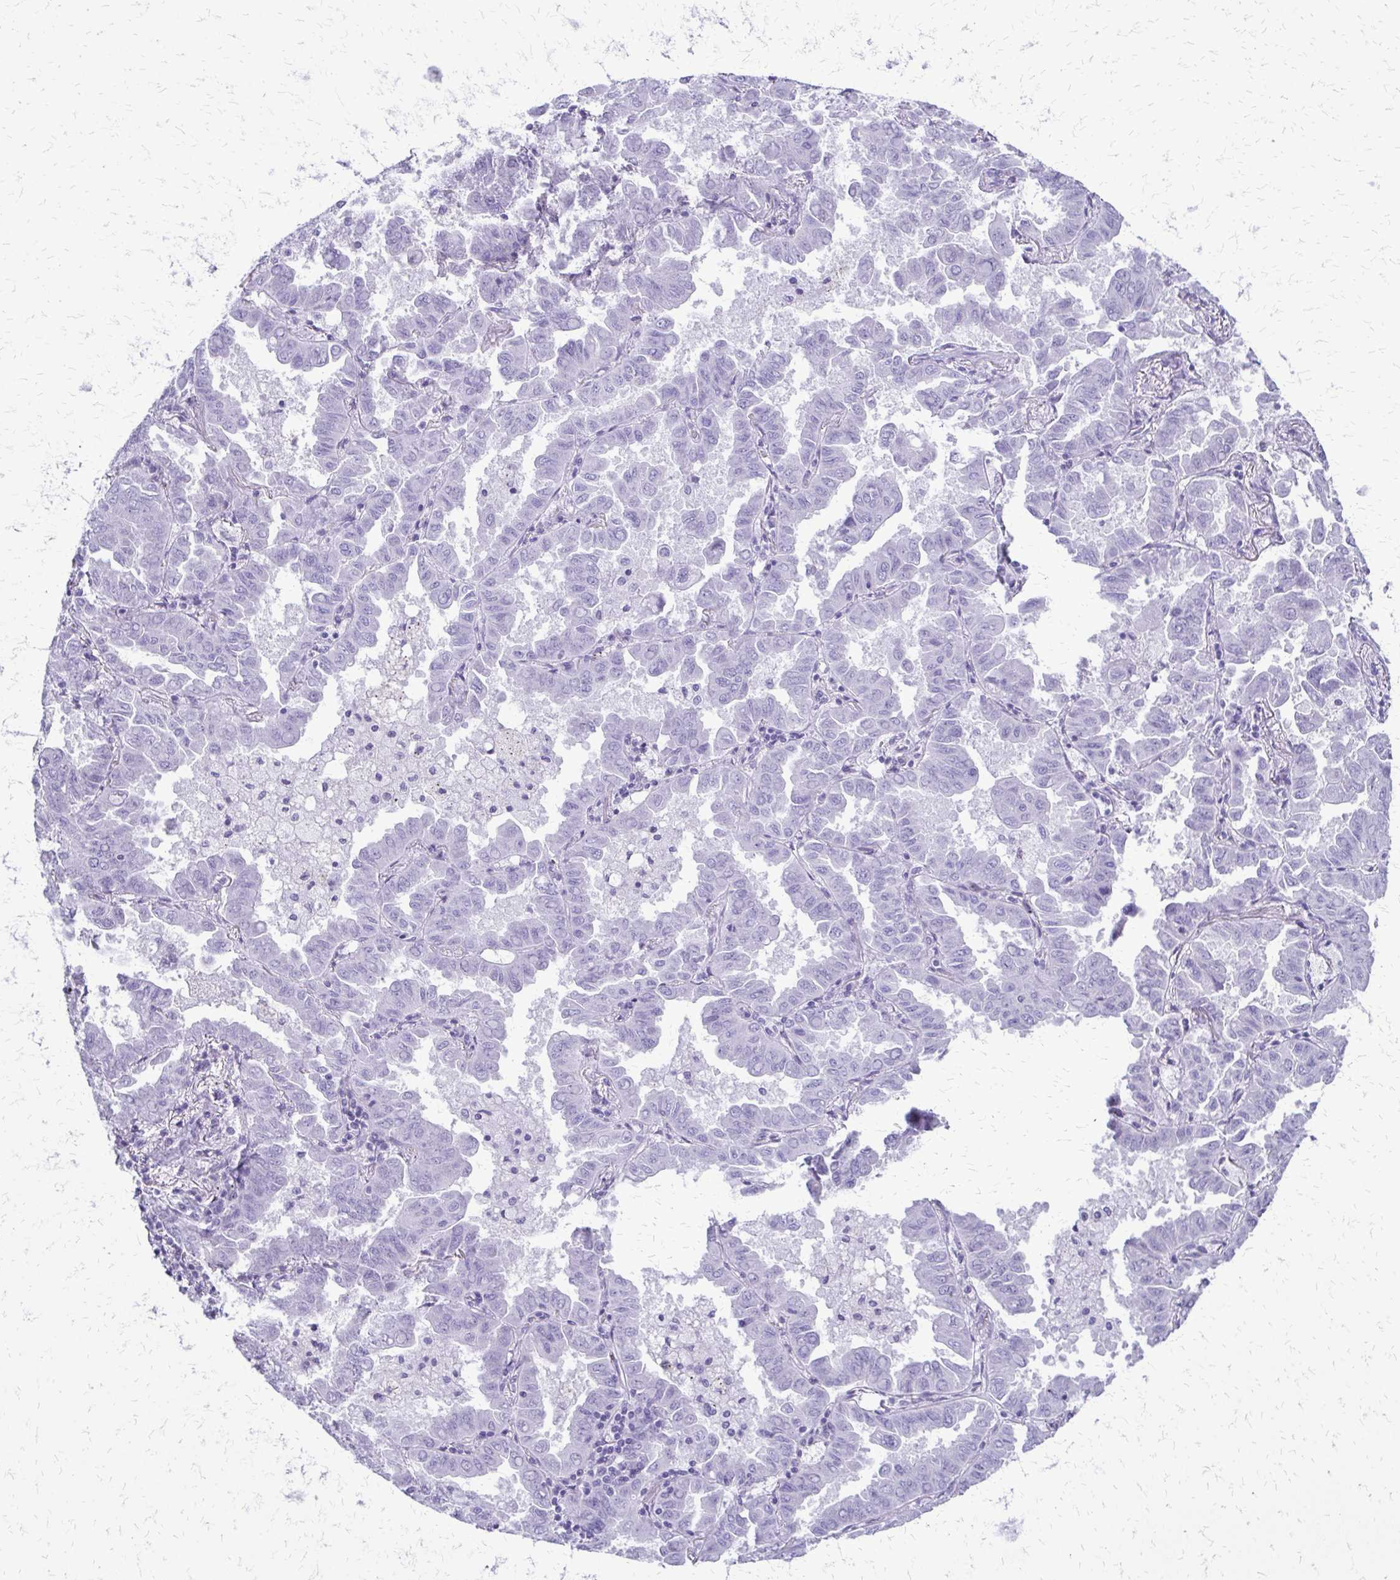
{"staining": {"intensity": "negative", "quantity": "none", "location": "none"}, "tissue": "lung cancer", "cell_type": "Tumor cells", "image_type": "cancer", "snomed": [{"axis": "morphology", "description": "Adenocarcinoma, NOS"}, {"axis": "topography", "description": "Lung"}], "caption": "Immunohistochemical staining of lung cancer shows no significant staining in tumor cells.", "gene": "FAM162B", "patient": {"sex": "male", "age": 64}}